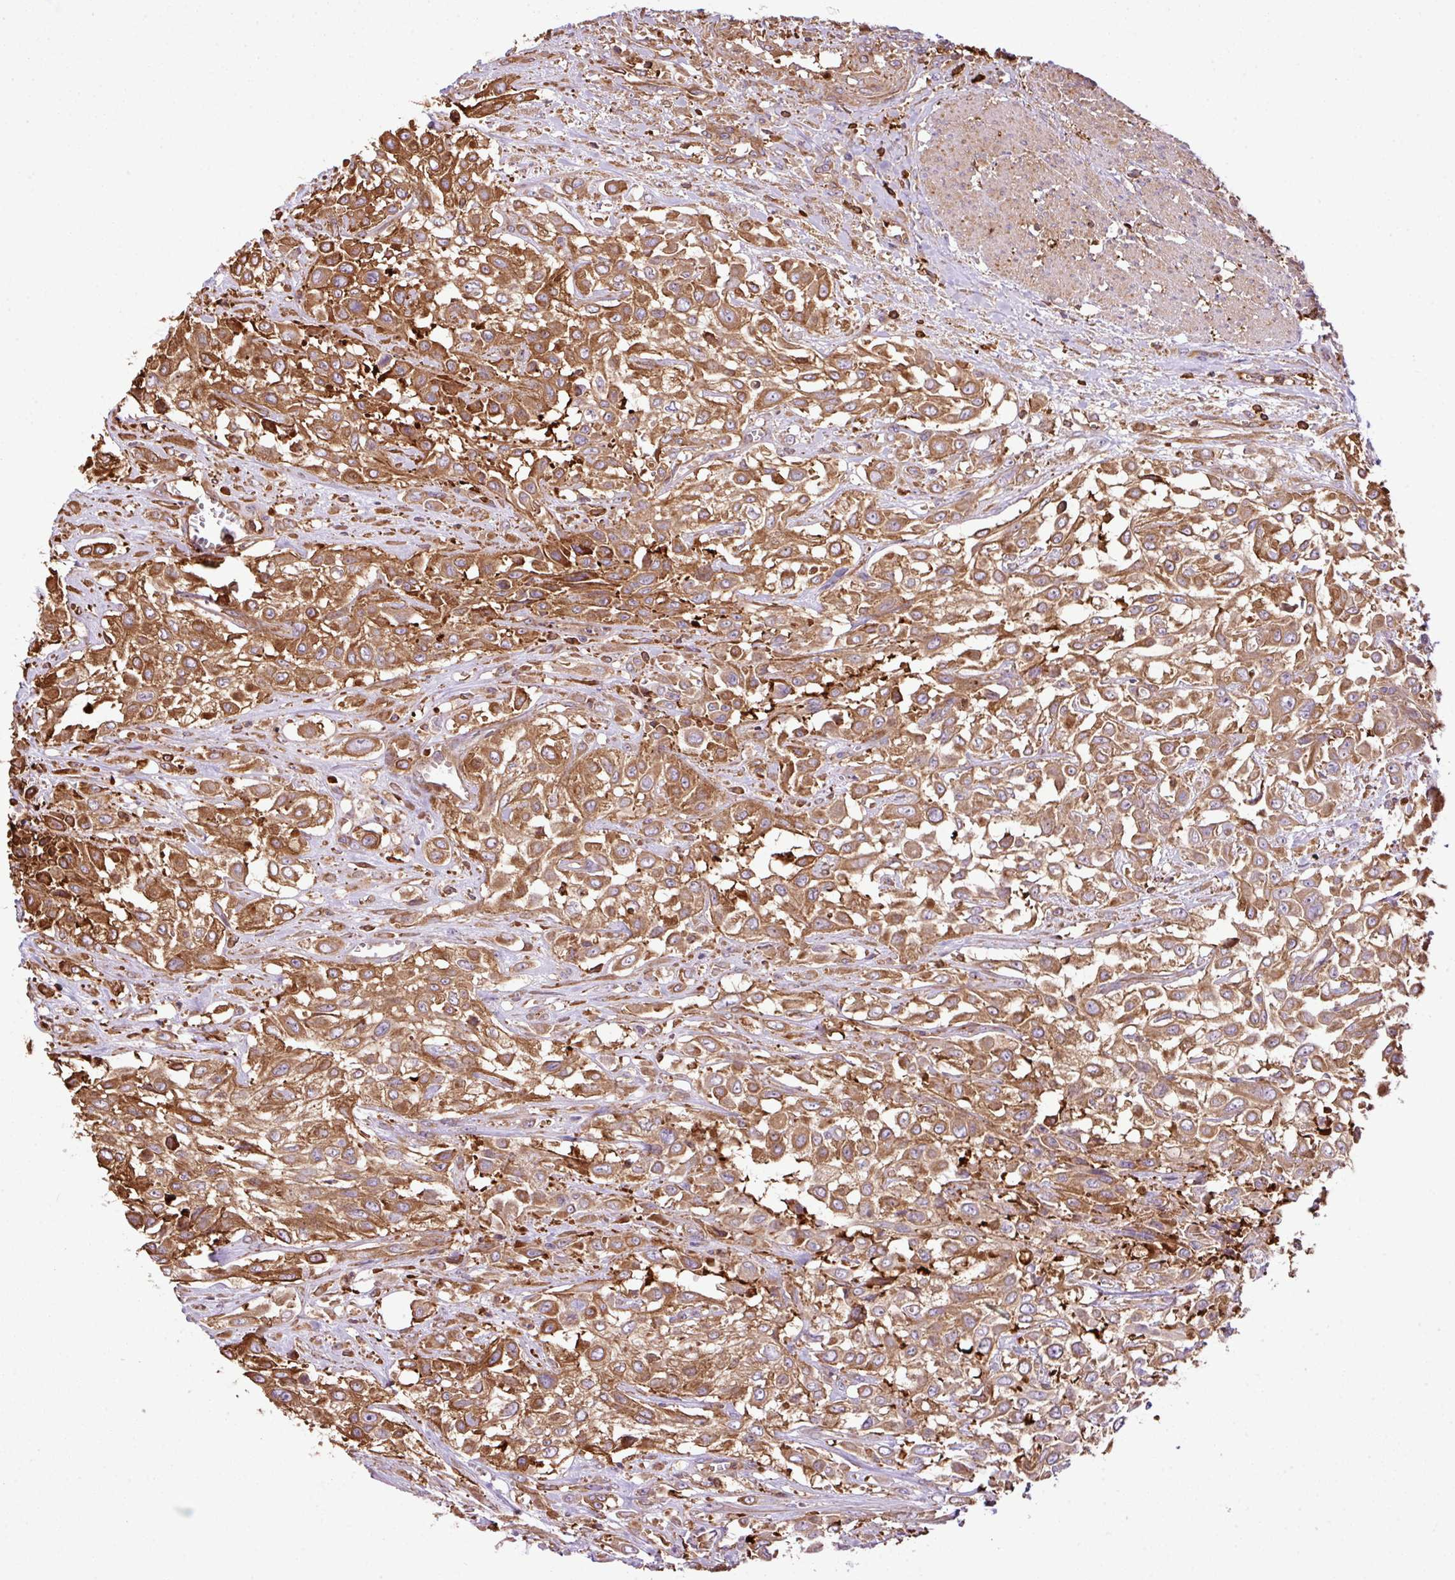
{"staining": {"intensity": "strong", "quantity": ">75%", "location": "cytoplasmic/membranous"}, "tissue": "urothelial cancer", "cell_type": "Tumor cells", "image_type": "cancer", "snomed": [{"axis": "morphology", "description": "Urothelial carcinoma, High grade"}, {"axis": "topography", "description": "Urinary bladder"}], "caption": "This is a micrograph of IHC staining of high-grade urothelial carcinoma, which shows strong positivity in the cytoplasmic/membranous of tumor cells.", "gene": "PGAP6", "patient": {"sex": "male", "age": 57}}